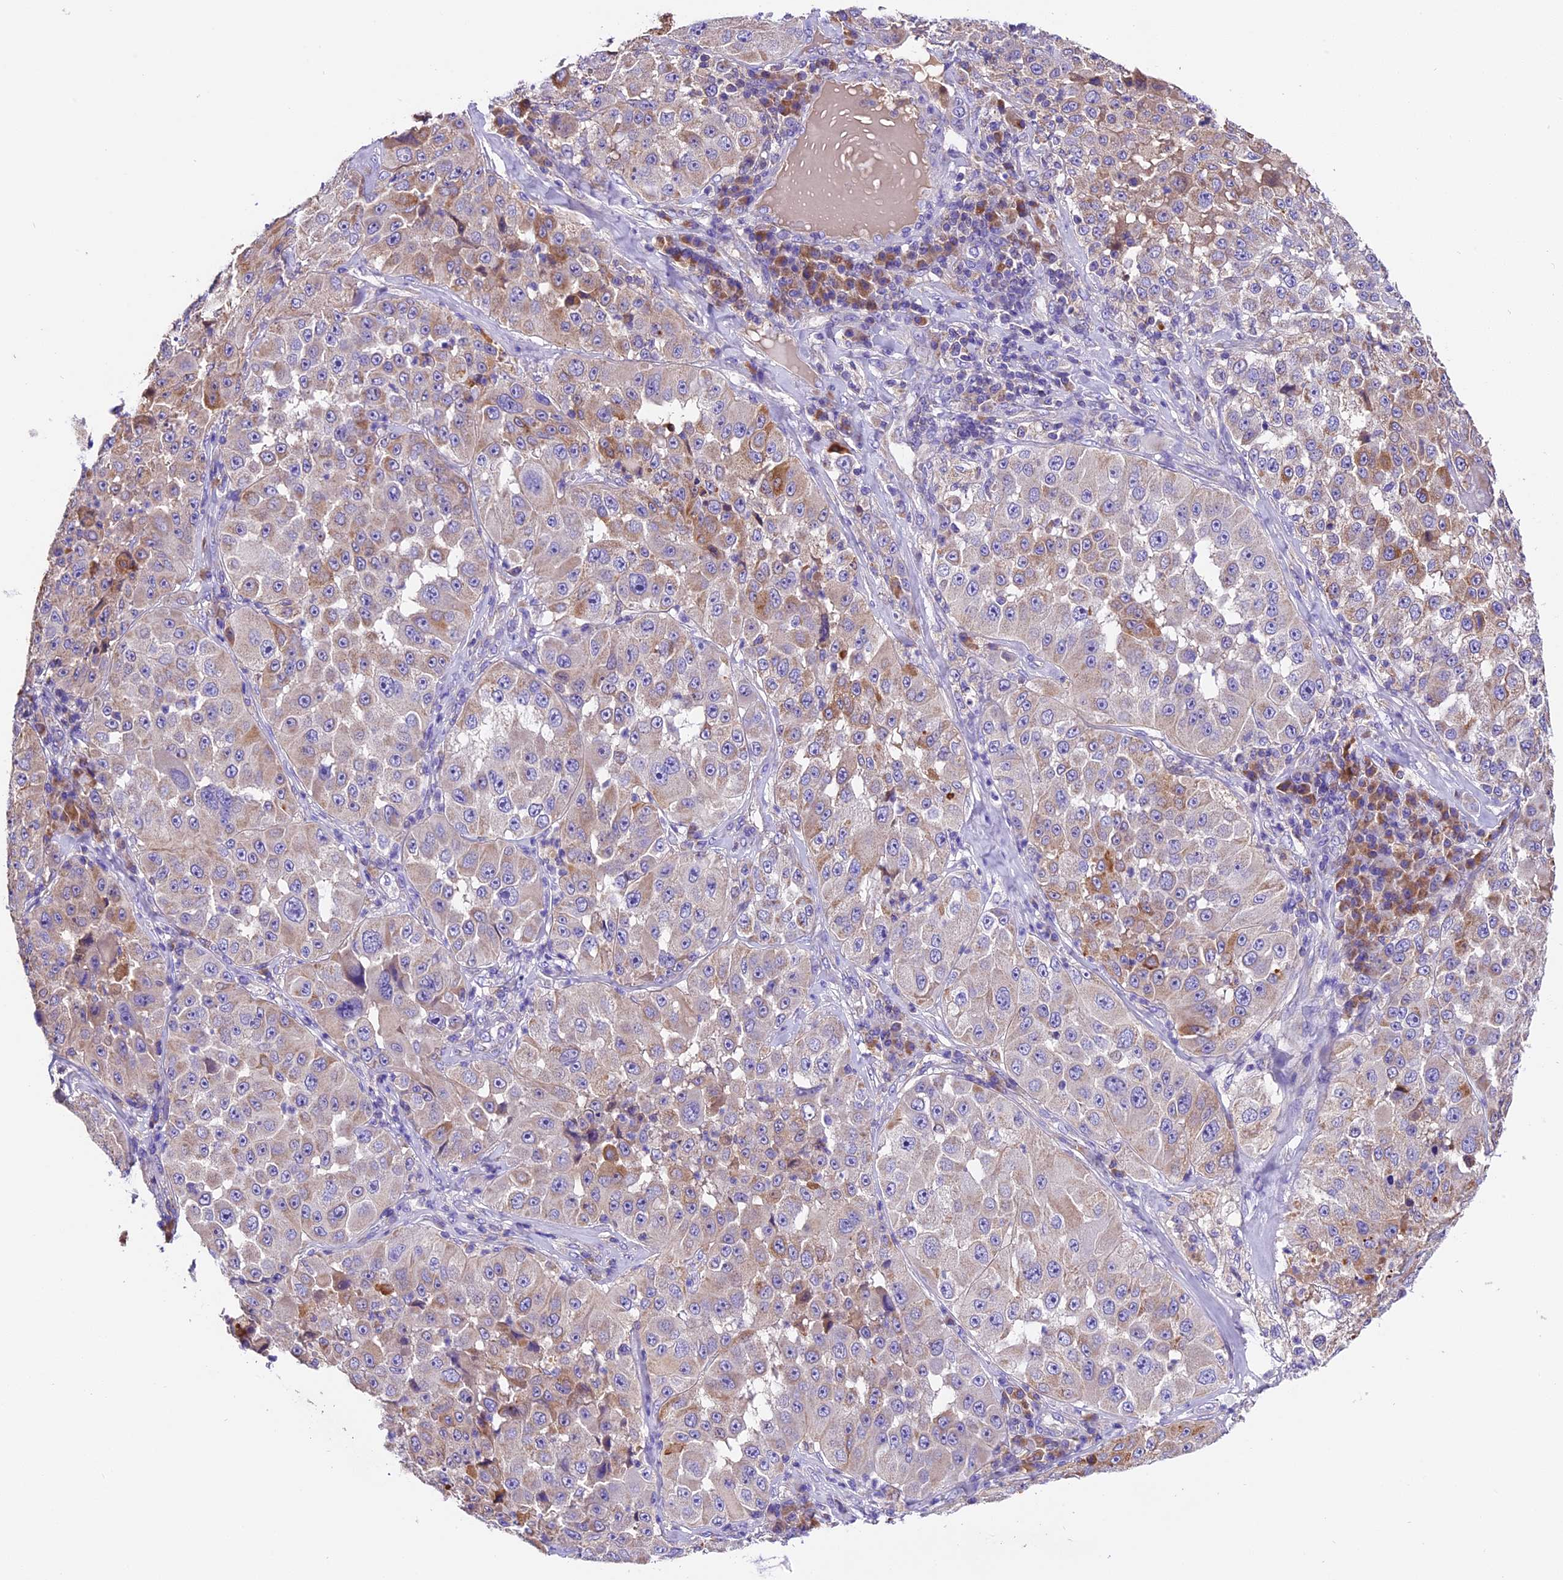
{"staining": {"intensity": "moderate", "quantity": "<25%", "location": "cytoplasmic/membranous"}, "tissue": "melanoma", "cell_type": "Tumor cells", "image_type": "cancer", "snomed": [{"axis": "morphology", "description": "Malignant melanoma, Metastatic site"}, {"axis": "topography", "description": "Lymph node"}], "caption": "Protein expression analysis of melanoma demonstrates moderate cytoplasmic/membranous expression in approximately <25% of tumor cells.", "gene": "SIX5", "patient": {"sex": "male", "age": 62}}